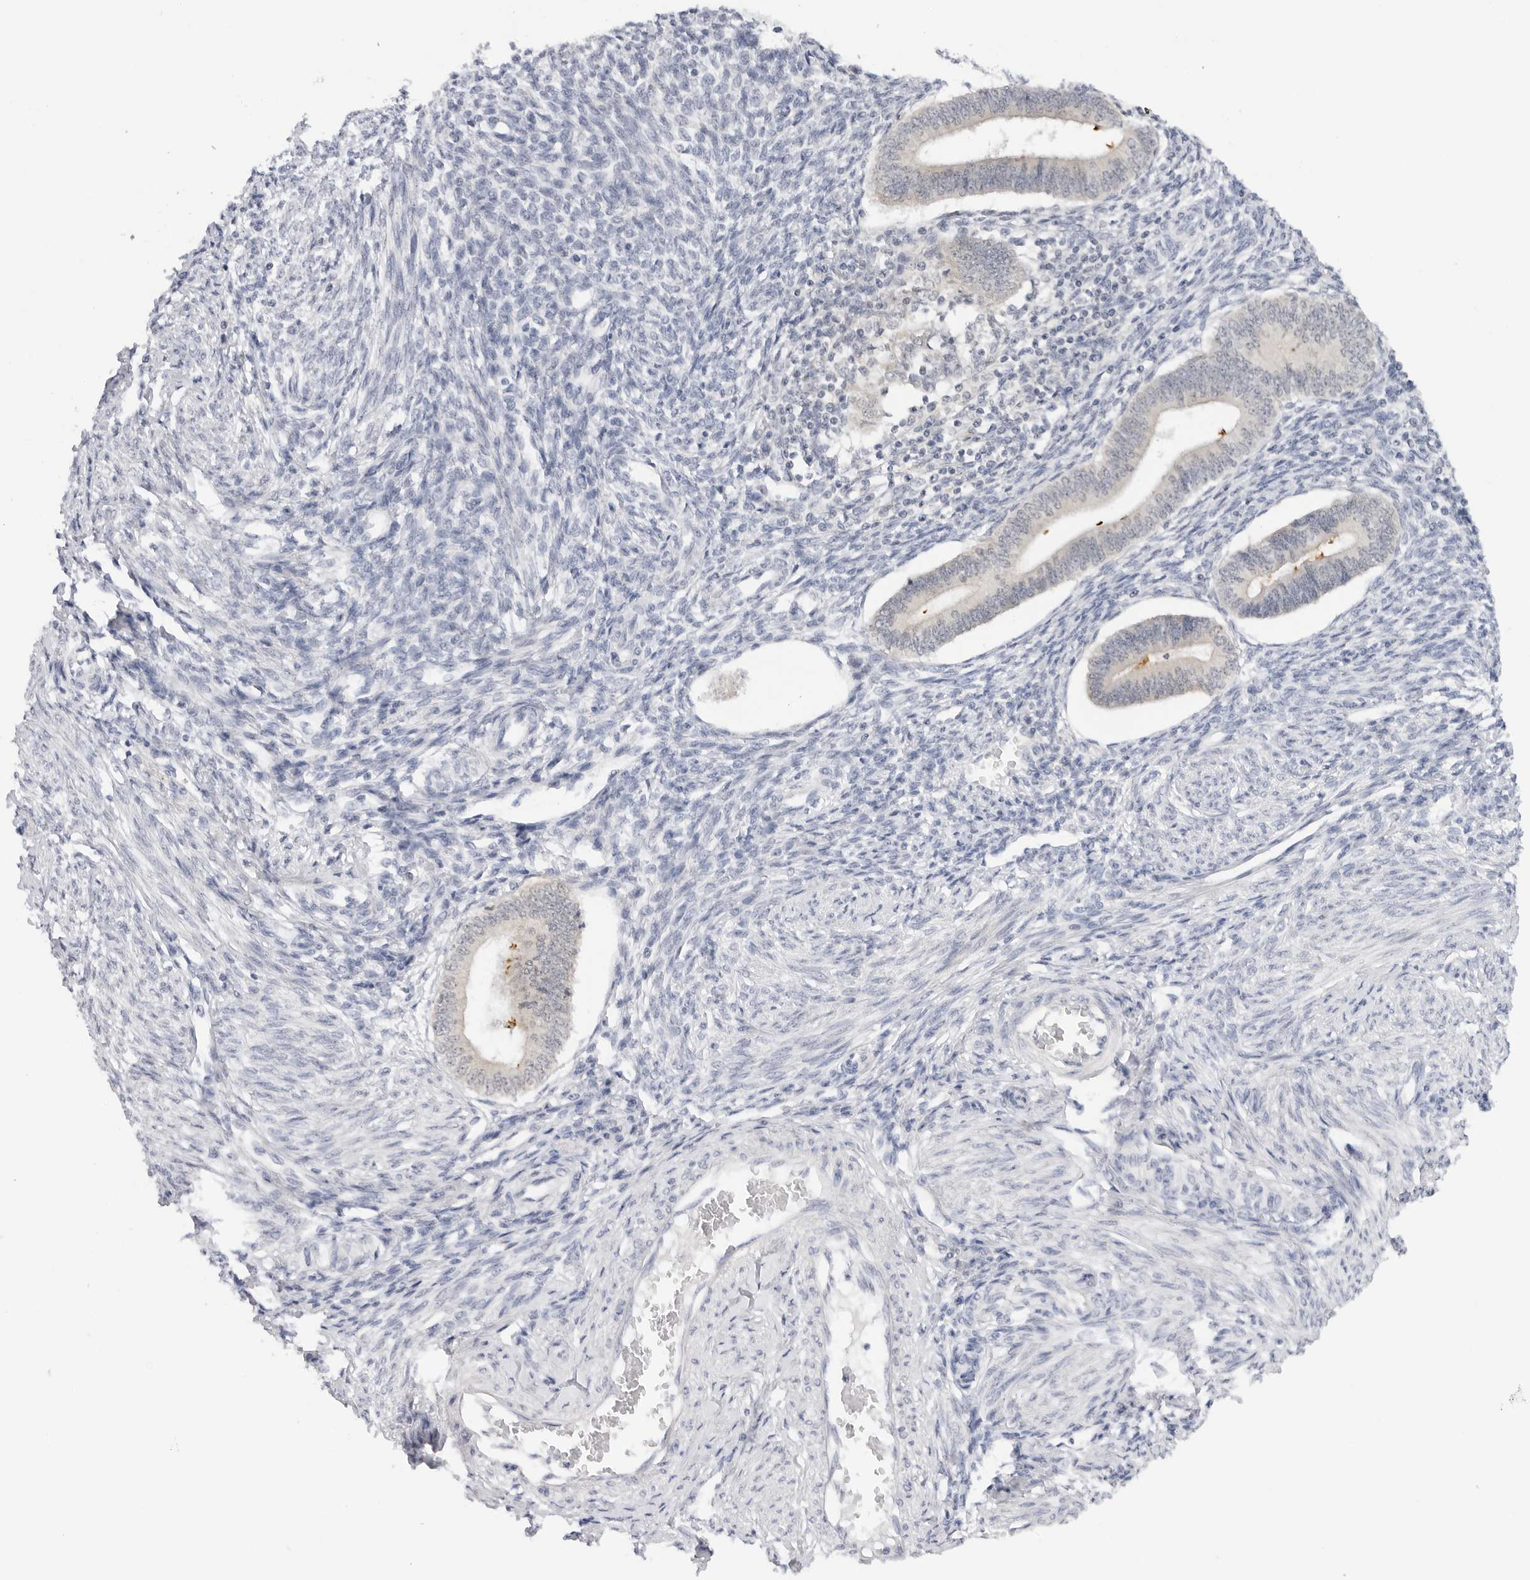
{"staining": {"intensity": "negative", "quantity": "none", "location": "none"}, "tissue": "endometrium", "cell_type": "Cells in endometrial stroma", "image_type": "normal", "snomed": [{"axis": "morphology", "description": "Normal tissue, NOS"}, {"axis": "topography", "description": "Endometrium"}], "caption": "This is a micrograph of immunohistochemistry staining of benign endometrium, which shows no staining in cells in endometrial stroma.", "gene": "MAP2K5", "patient": {"sex": "female", "age": 46}}